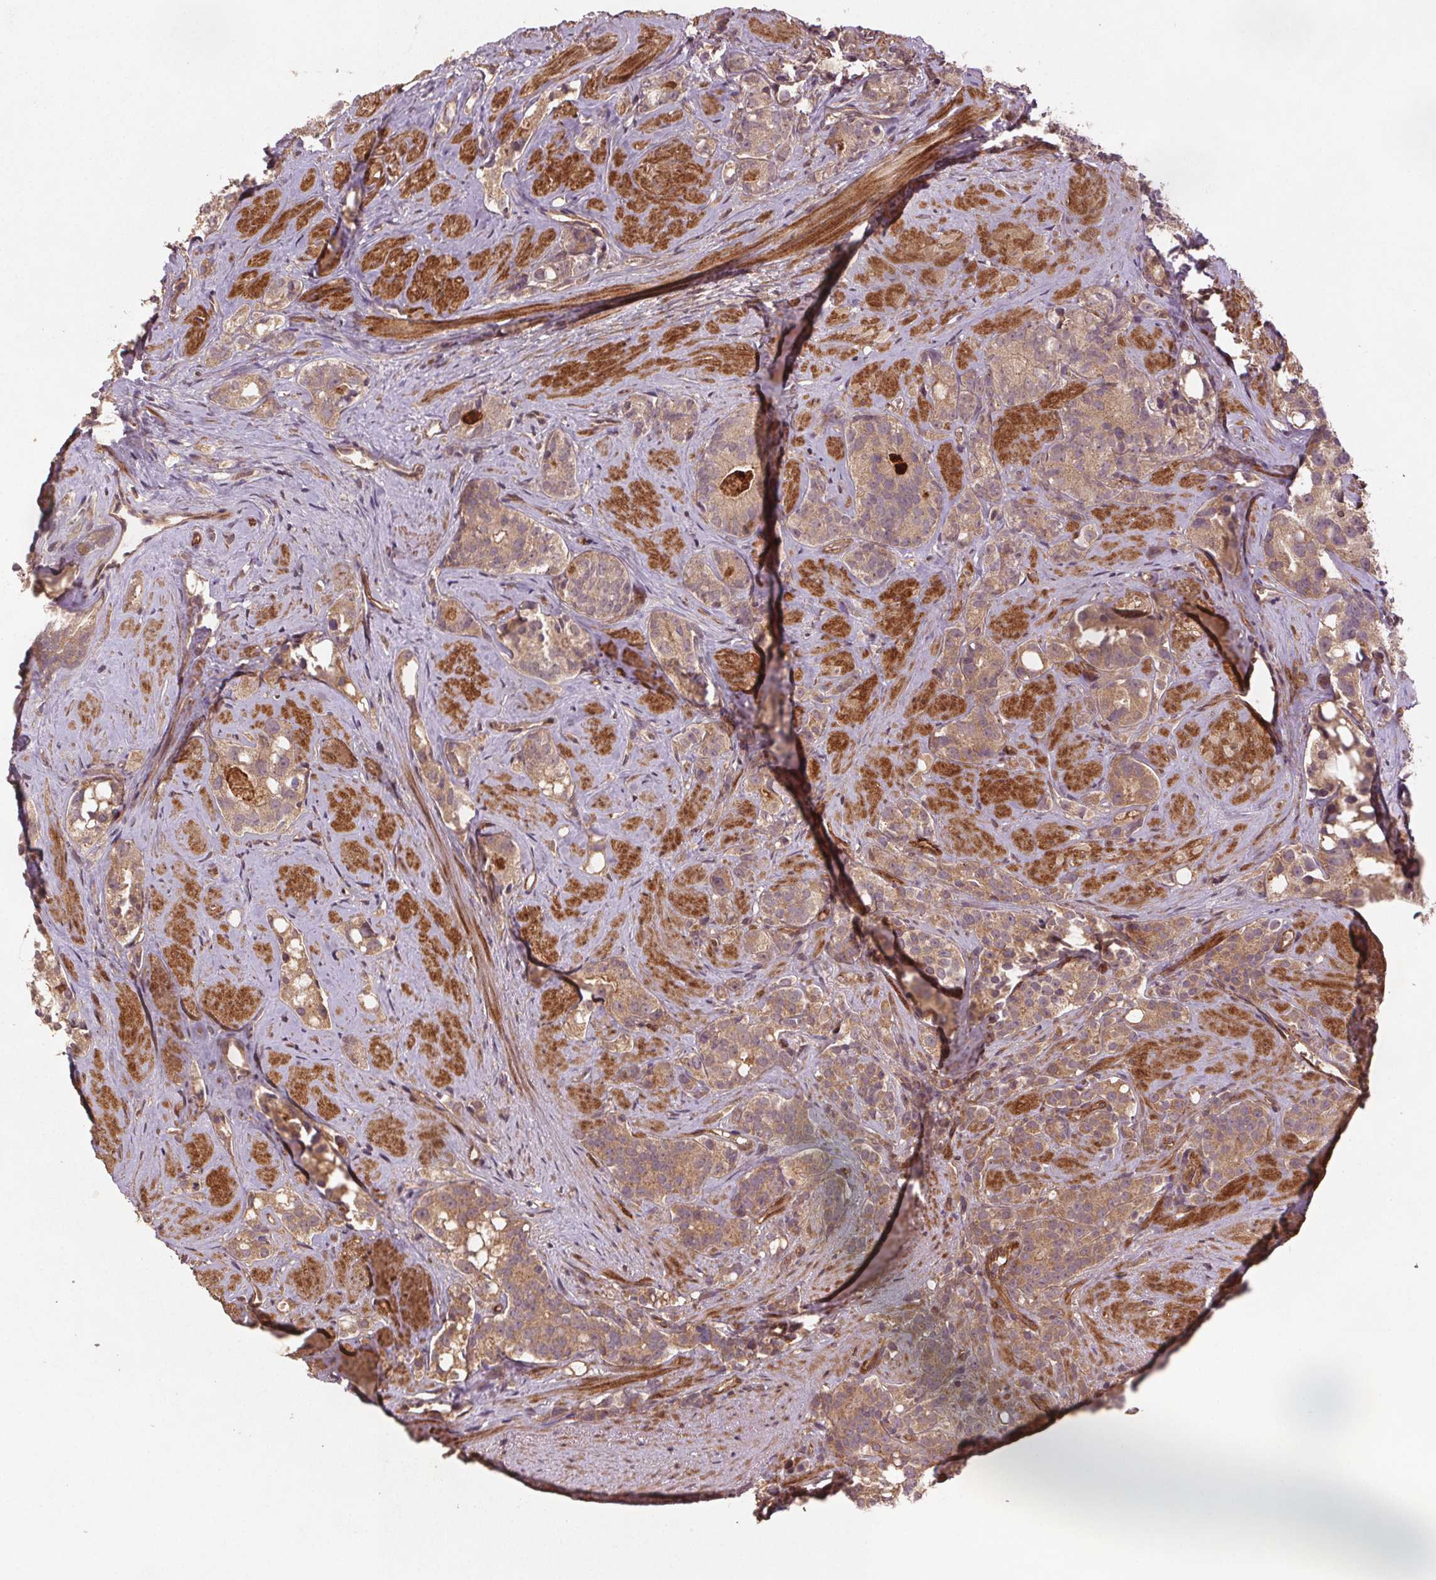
{"staining": {"intensity": "moderate", "quantity": ">75%", "location": "cytoplasmic/membranous"}, "tissue": "prostate cancer", "cell_type": "Tumor cells", "image_type": "cancer", "snomed": [{"axis": "morphology", "description": "Adenocarcinoma, High grade"}, {"axis": "topography", "description": "Prostate"}], "caption": "A medium amount of moderate cytoplasmic/membranous staining is seen in approximately >75% of tumor cells in adenocarcinoma (high-grade) (prostate) tissue. The protein of interest is stained brown, and the nuclei are stained in blue (DAB IHC with brightfield microscopy, high magnification).", "gene": "SEC14L2", "patient": {"sex": "male", "age": 75}}